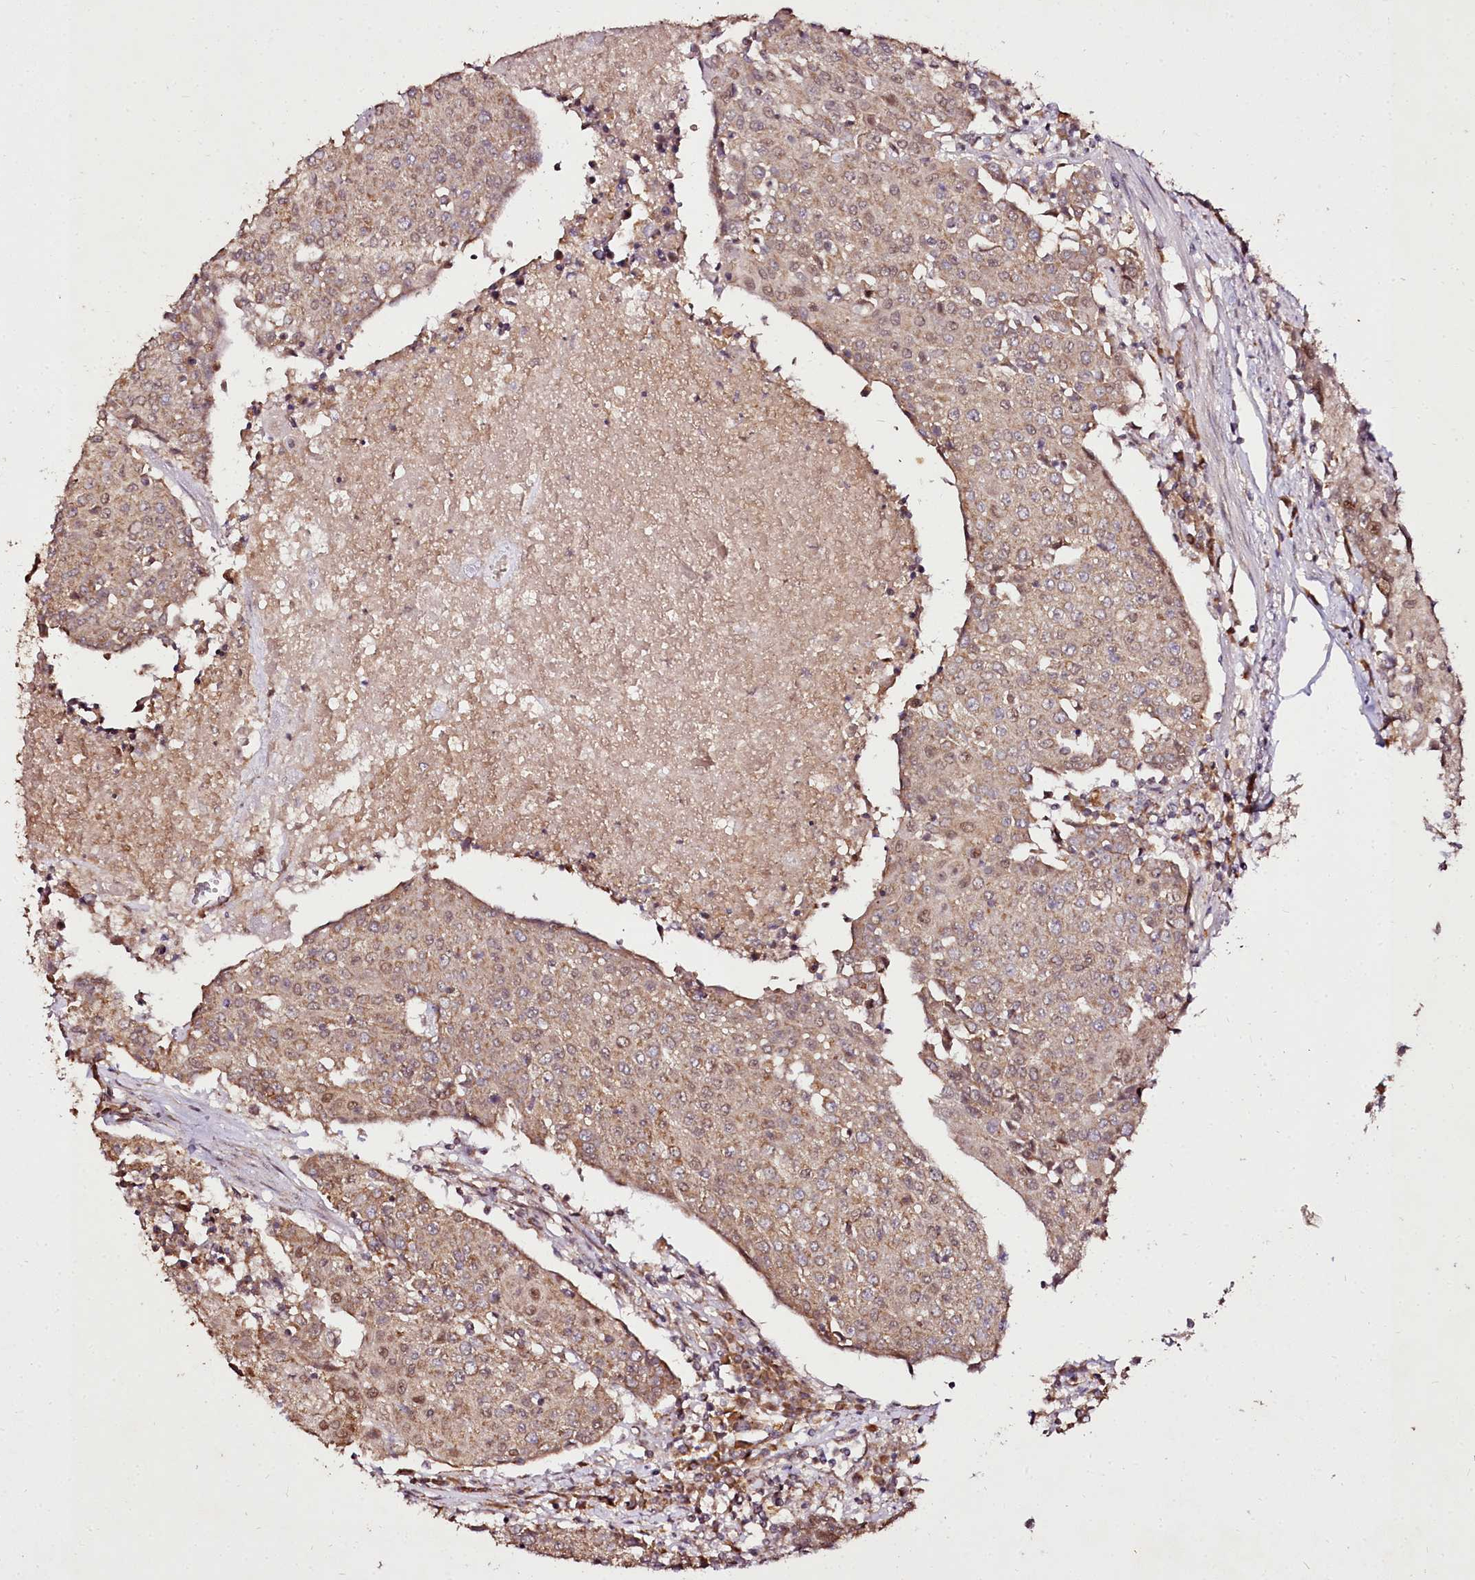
{"staining": {"intensity": "moderate", "quantity": ">75%", "location": "cytoplasmic/membranous,nuclear"}, "tissue": "urothelial cancer", "cell_type": "Tumor cells", "image_type": "cancer", "snomed": [{"axis": "morphology", "description": "Urothelial carcinoma, High grade"}, {"axis": "topography", "description": "Urinary bladder"}], "caption": "Protein staining displays moderate cytoplasmic/membranous and nuclear expression in about >75% of tumor cells in urothelial cancer.", "gene": "EDIL3", "patient": {"sex": "female", "age": 85}}